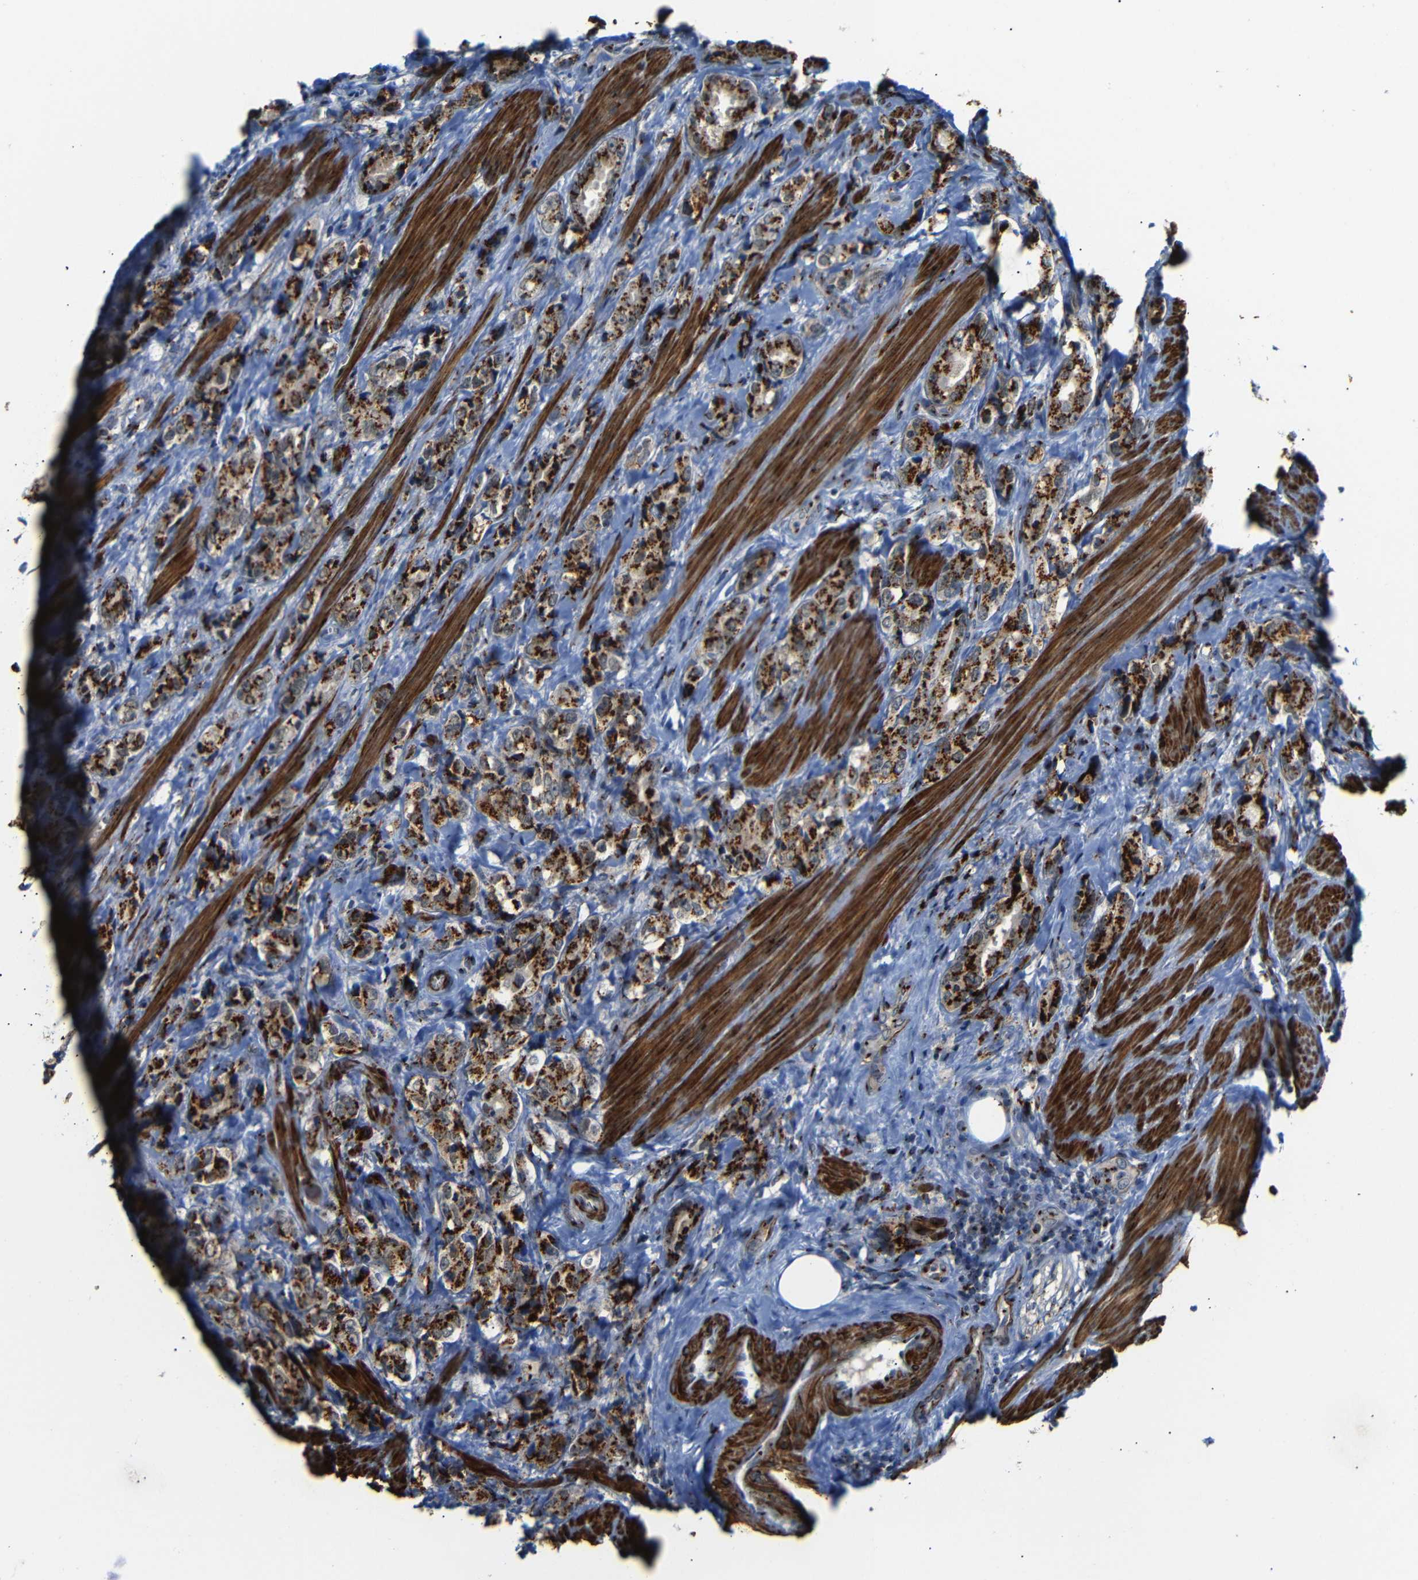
{"staining": {"intensity": "strong", "quantity": ">75%", "location": "cytoplasmic/membranous"}, "tissue": "prostate cancer", "cell_type": "Tumor cells", "image_type": "cancer", "snomed": [{"axis": "morphology", "description": "Adenocarcinoma, High grade"}, {"axis": "topography", "description": "Prostate"}], "caption": "Human prostate adenocarcinoma (high-grade) stained with a protein marker reveals strong staining in tumor cells.", "gene": "TGOLN2", "patient": {"sex": "male", "age": 61}}